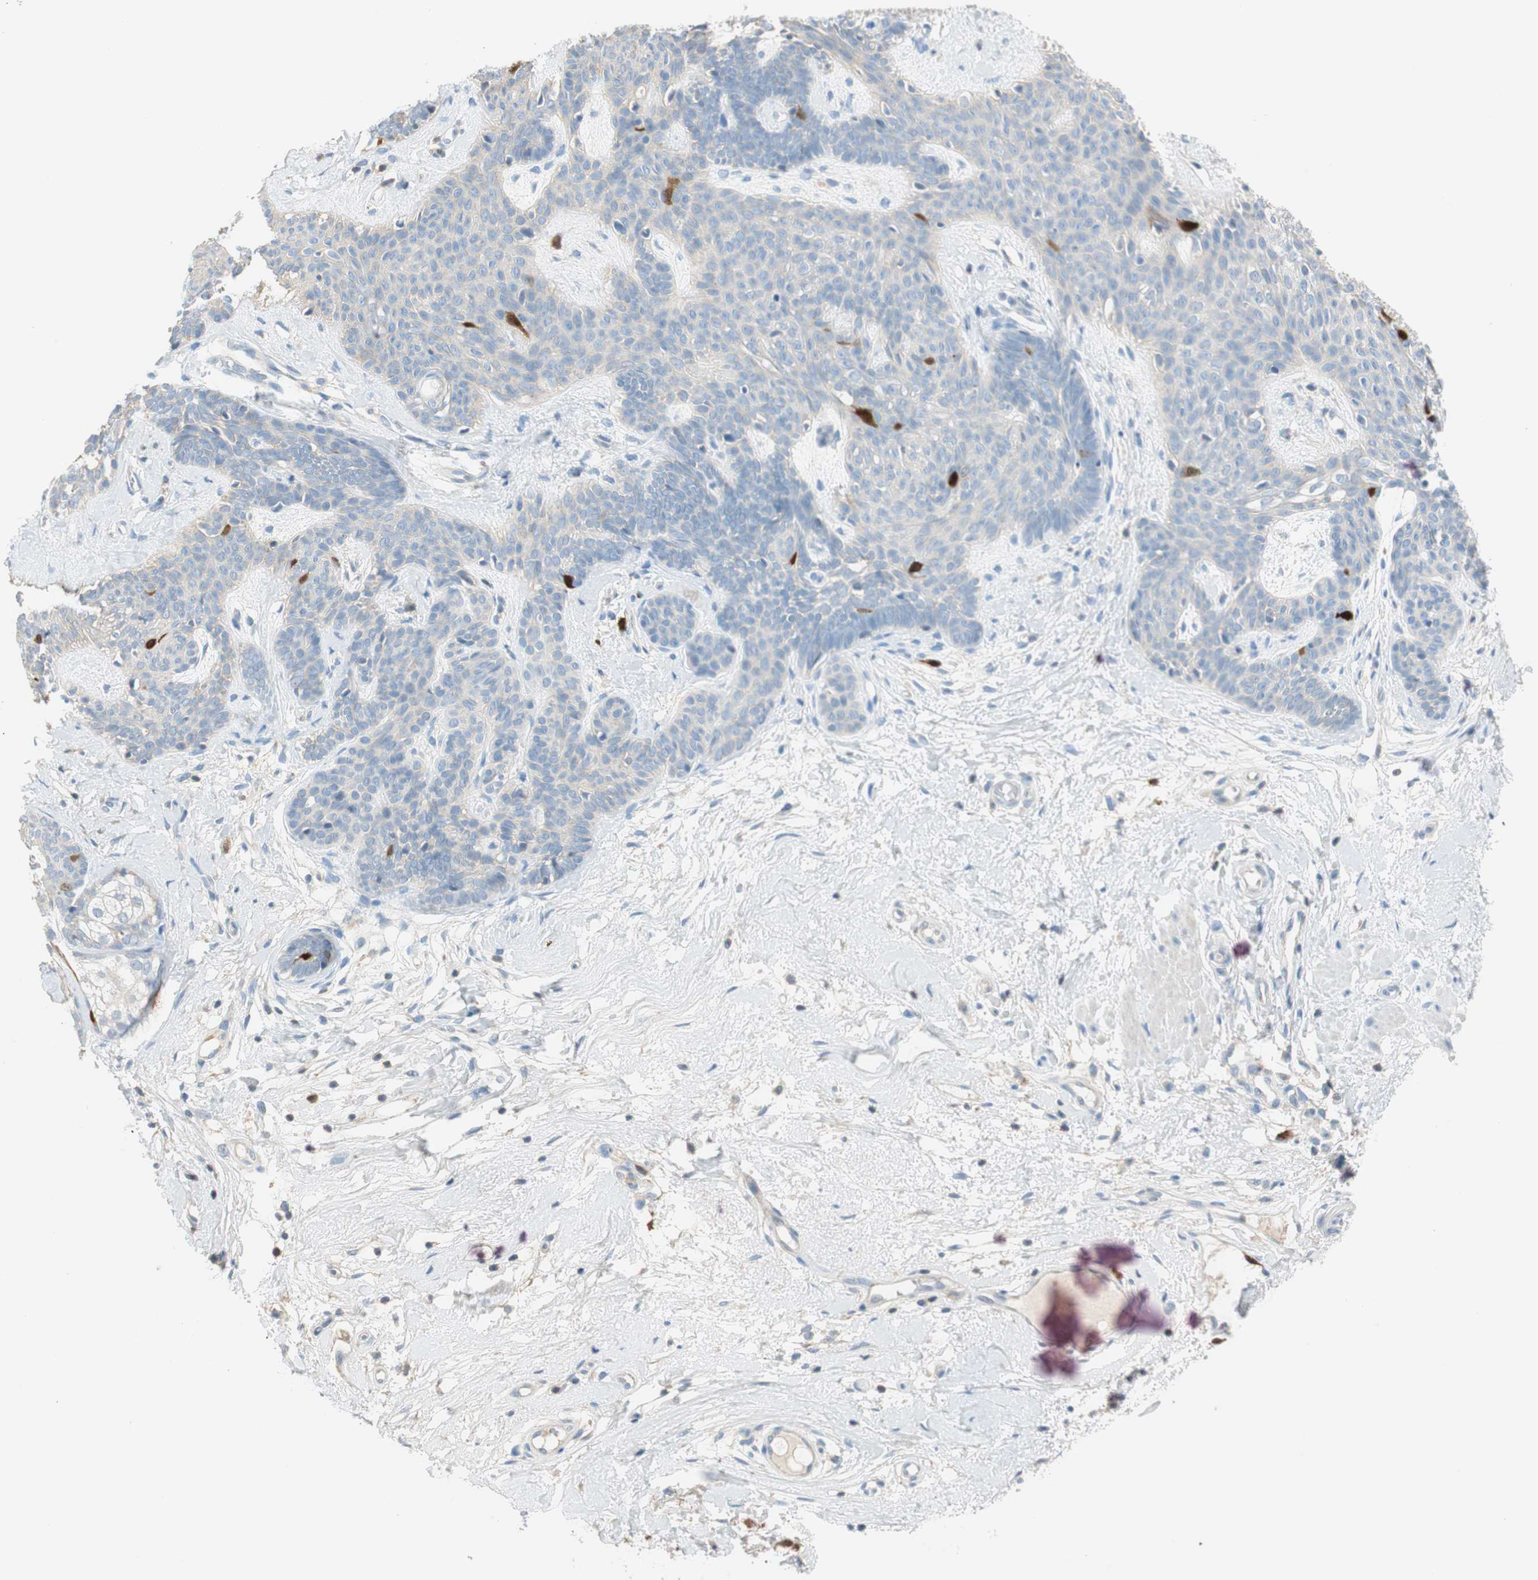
{"staining": {"intensity": "strong", "quantity": "<25%", "location": "cytoplasmic/membranous,nuclear"}, "tissue": "skin cancer", "cell_type": "Tumor cells", "image_type": "cancer", "snomed": [{"axis": "morphology", "description": "Developmental malformation"}, {"axis": "morphology", "description": "Basal cell carcinoma"}, {"axis": "topography", "description": "Skin"}], "caption": "Strong cytoplasmic/membranous and nuclear positivity is identified in approximately <25% of tumor cells in skin cancer. (DAB IHC with brightfield microscopy, high magnification).", "gene": "PTTG1", "patient": {"sex": "female", "age": 62}}